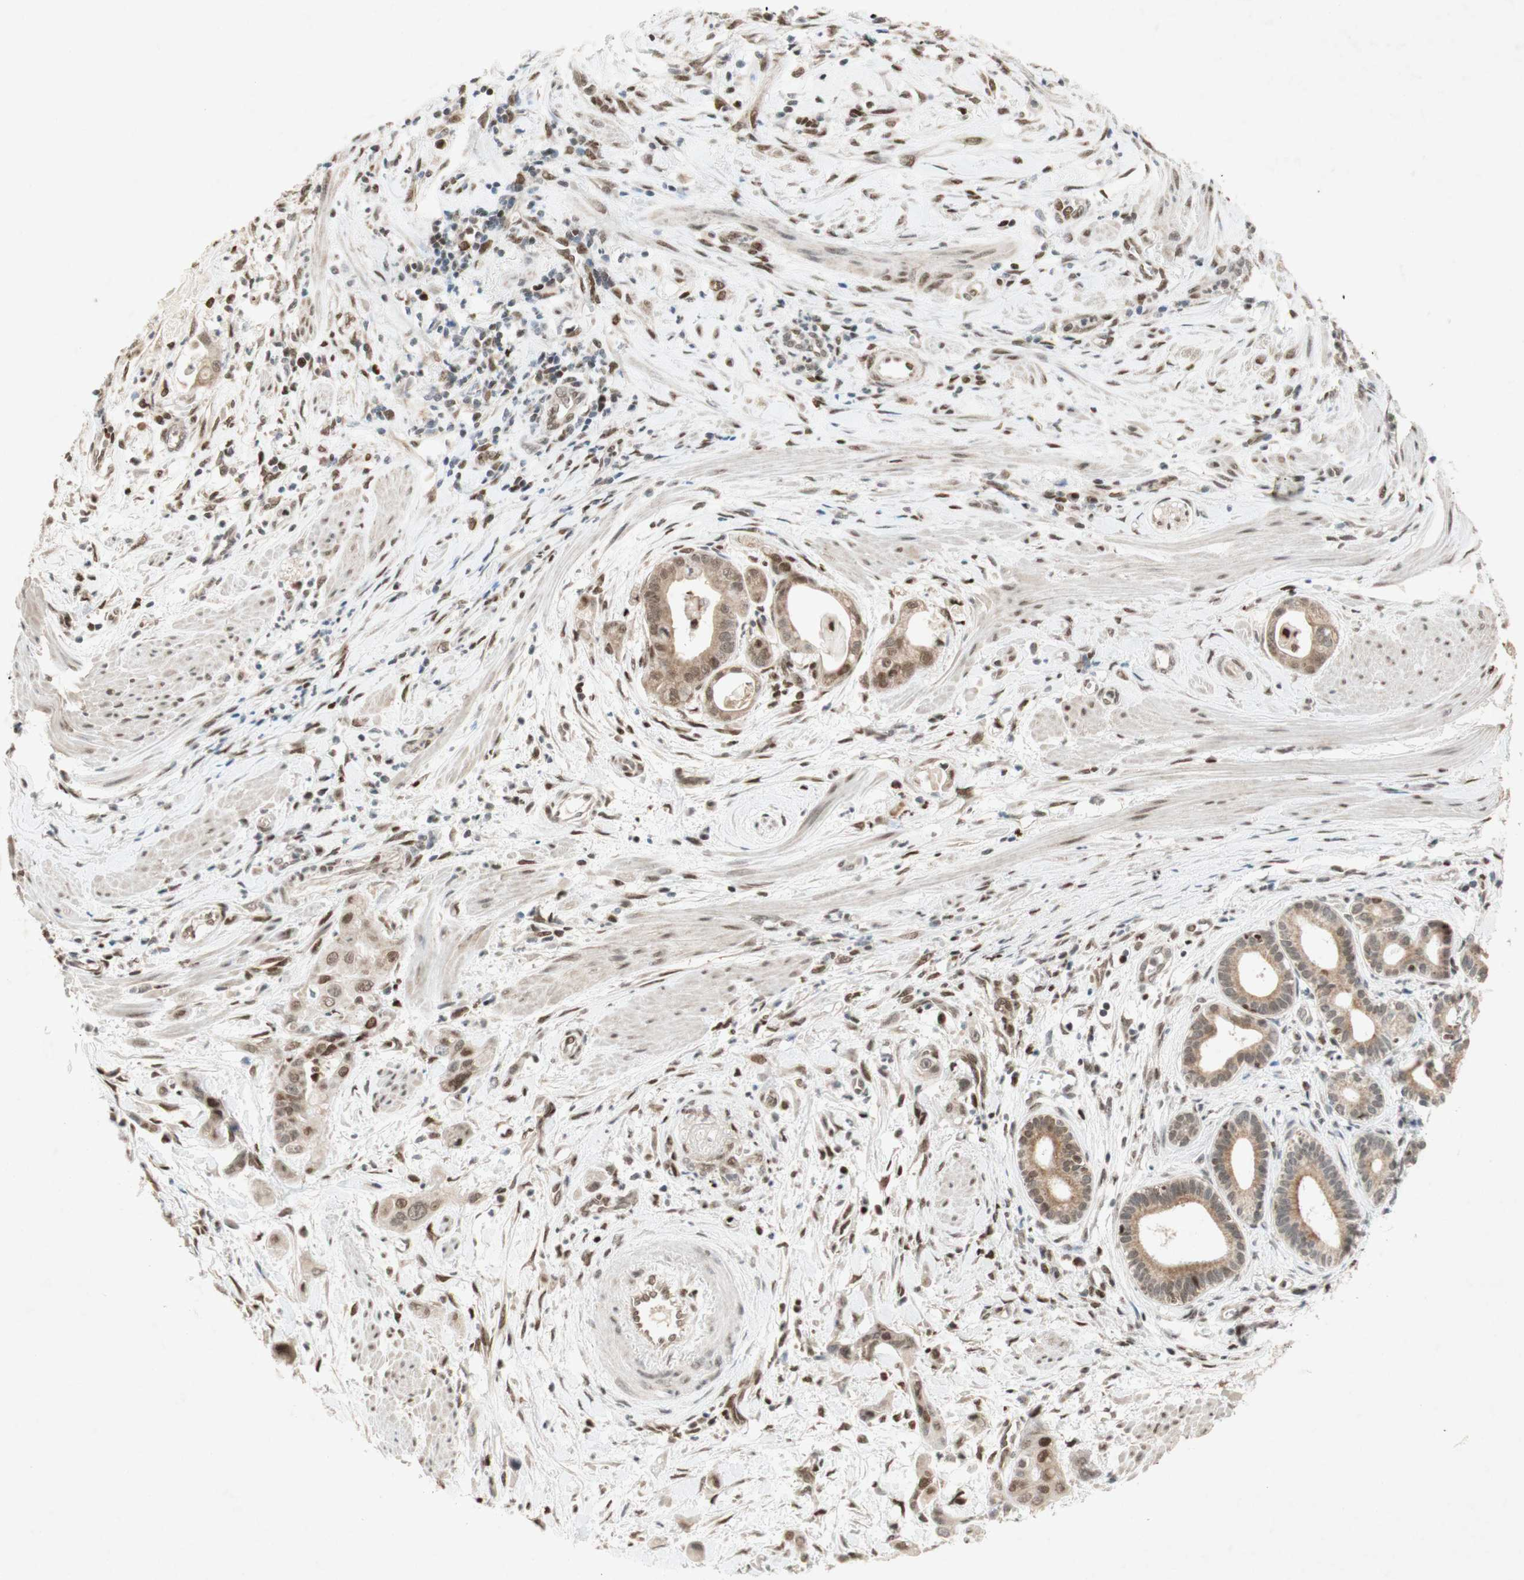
{"staining": {"intensity": "weak", "quantity": ">75%", "location": "cytoplasmic/membranous,nuclear"}, "tissue": "pancreatic cancer", "cell_type": "Tumor cells", "image_type": "cancer", "snomed": [{"axis": "morphology", "description": "Adenocarcinoma, NOS"}, {"axis": "topography", "description": "Pancreas"}], "caption": "Immunohistochemical staining of pancreatic cancer shows low levels of weak cytoplasmic/membranous and nuclear protein positivity in about >75% of tumor cells.", "gene": "DNMT3A", "patient": {"sex": "female", "age": 75}}